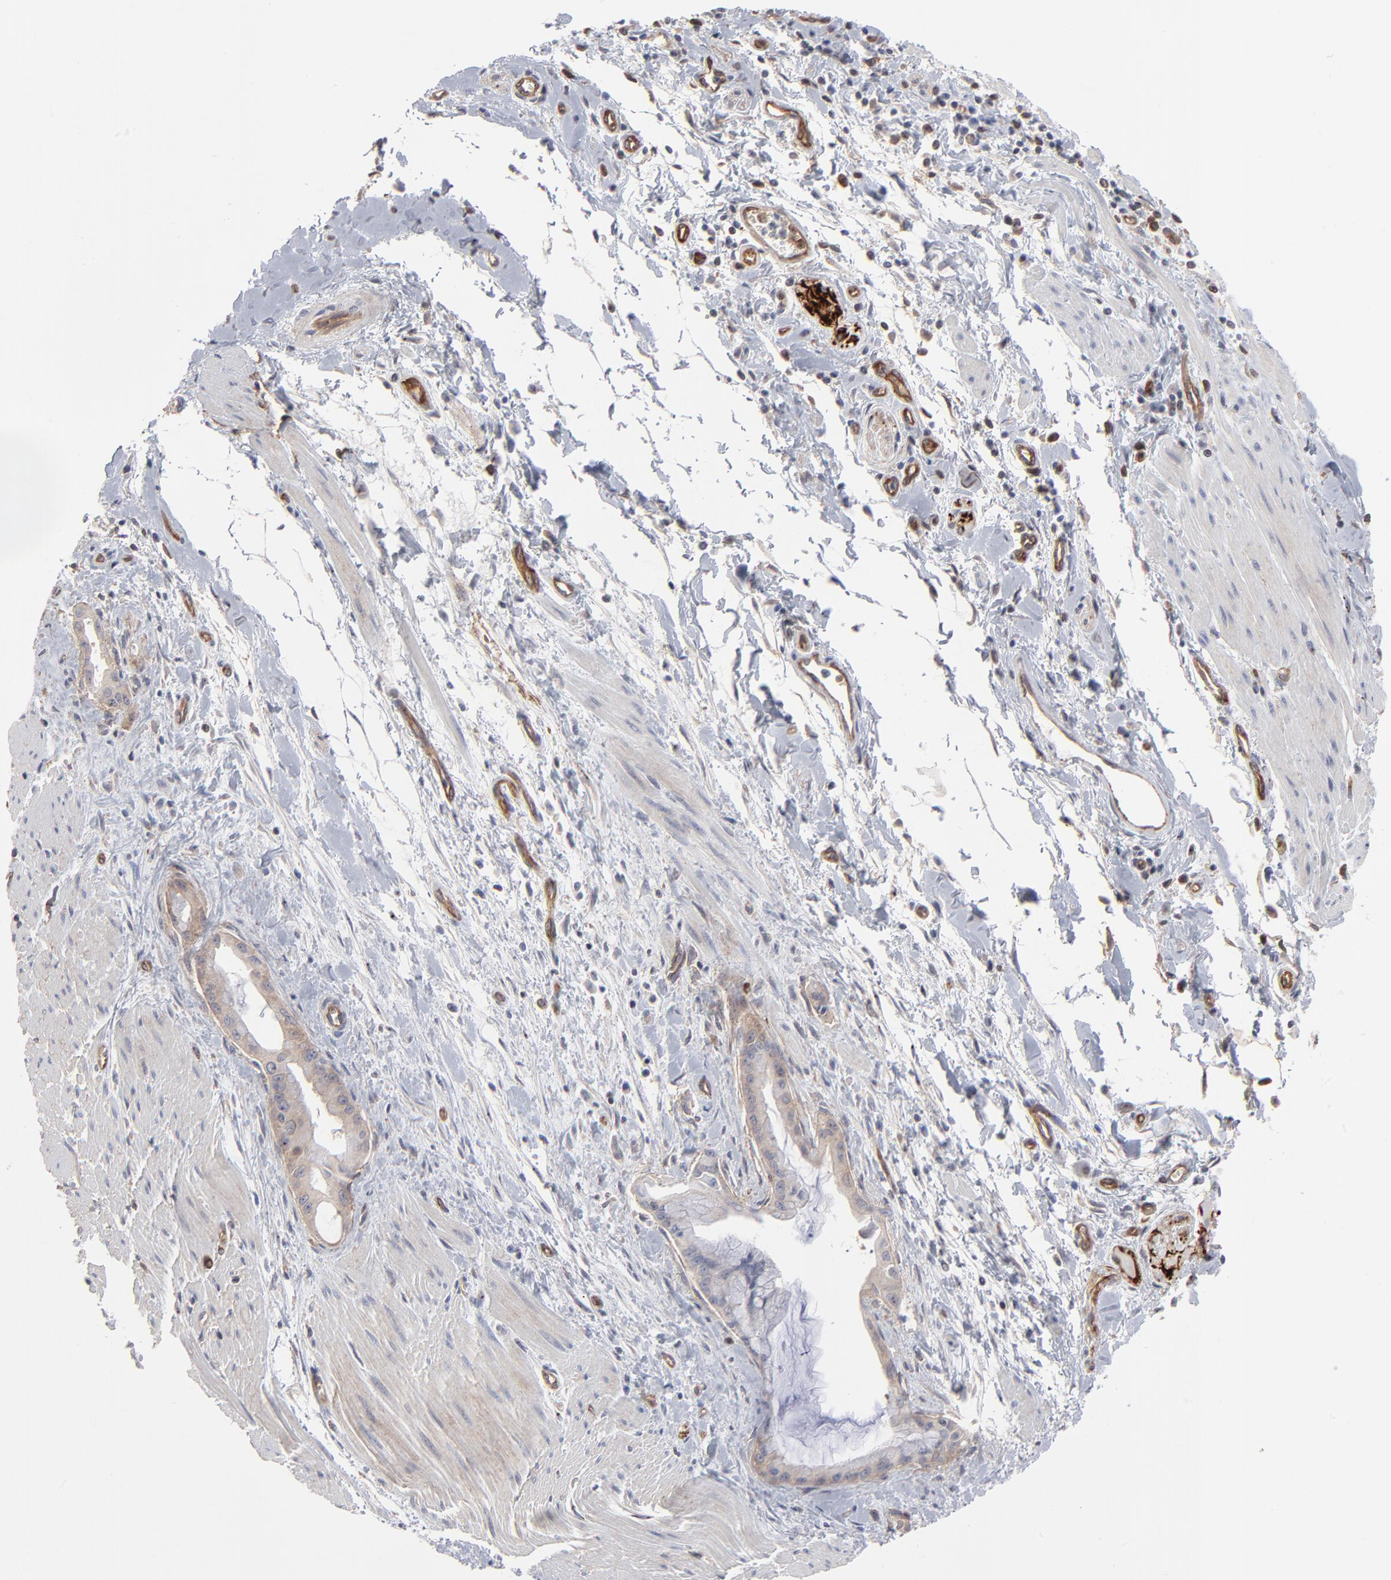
{"staining": {"intensity": "weak", "quantity": "25%-75%", "location": "cytoplasmic/membranous"}, "tissue": "pancreatic cancer", "cell_type": "Tumor cells", "image_type": "cancer", "snomed": [{"axis": "morphology", "description": "Adenocarcinoma, NOS"}, {"axis": "topography", "description": "Pancreas"}], "caption": "Brown immunohistochemical staining in human pancreatic cancer (adenocarcinoma) displays weak cytoplasmic/membranous positivity in about 25%-75% of tumor cells. (Stains: DAB in brown, nuclei in blue, Microscopy: brightfield microscopy at high magnification).", "gene": "PXN", "patient": {"sex": "male", "age": 59}}